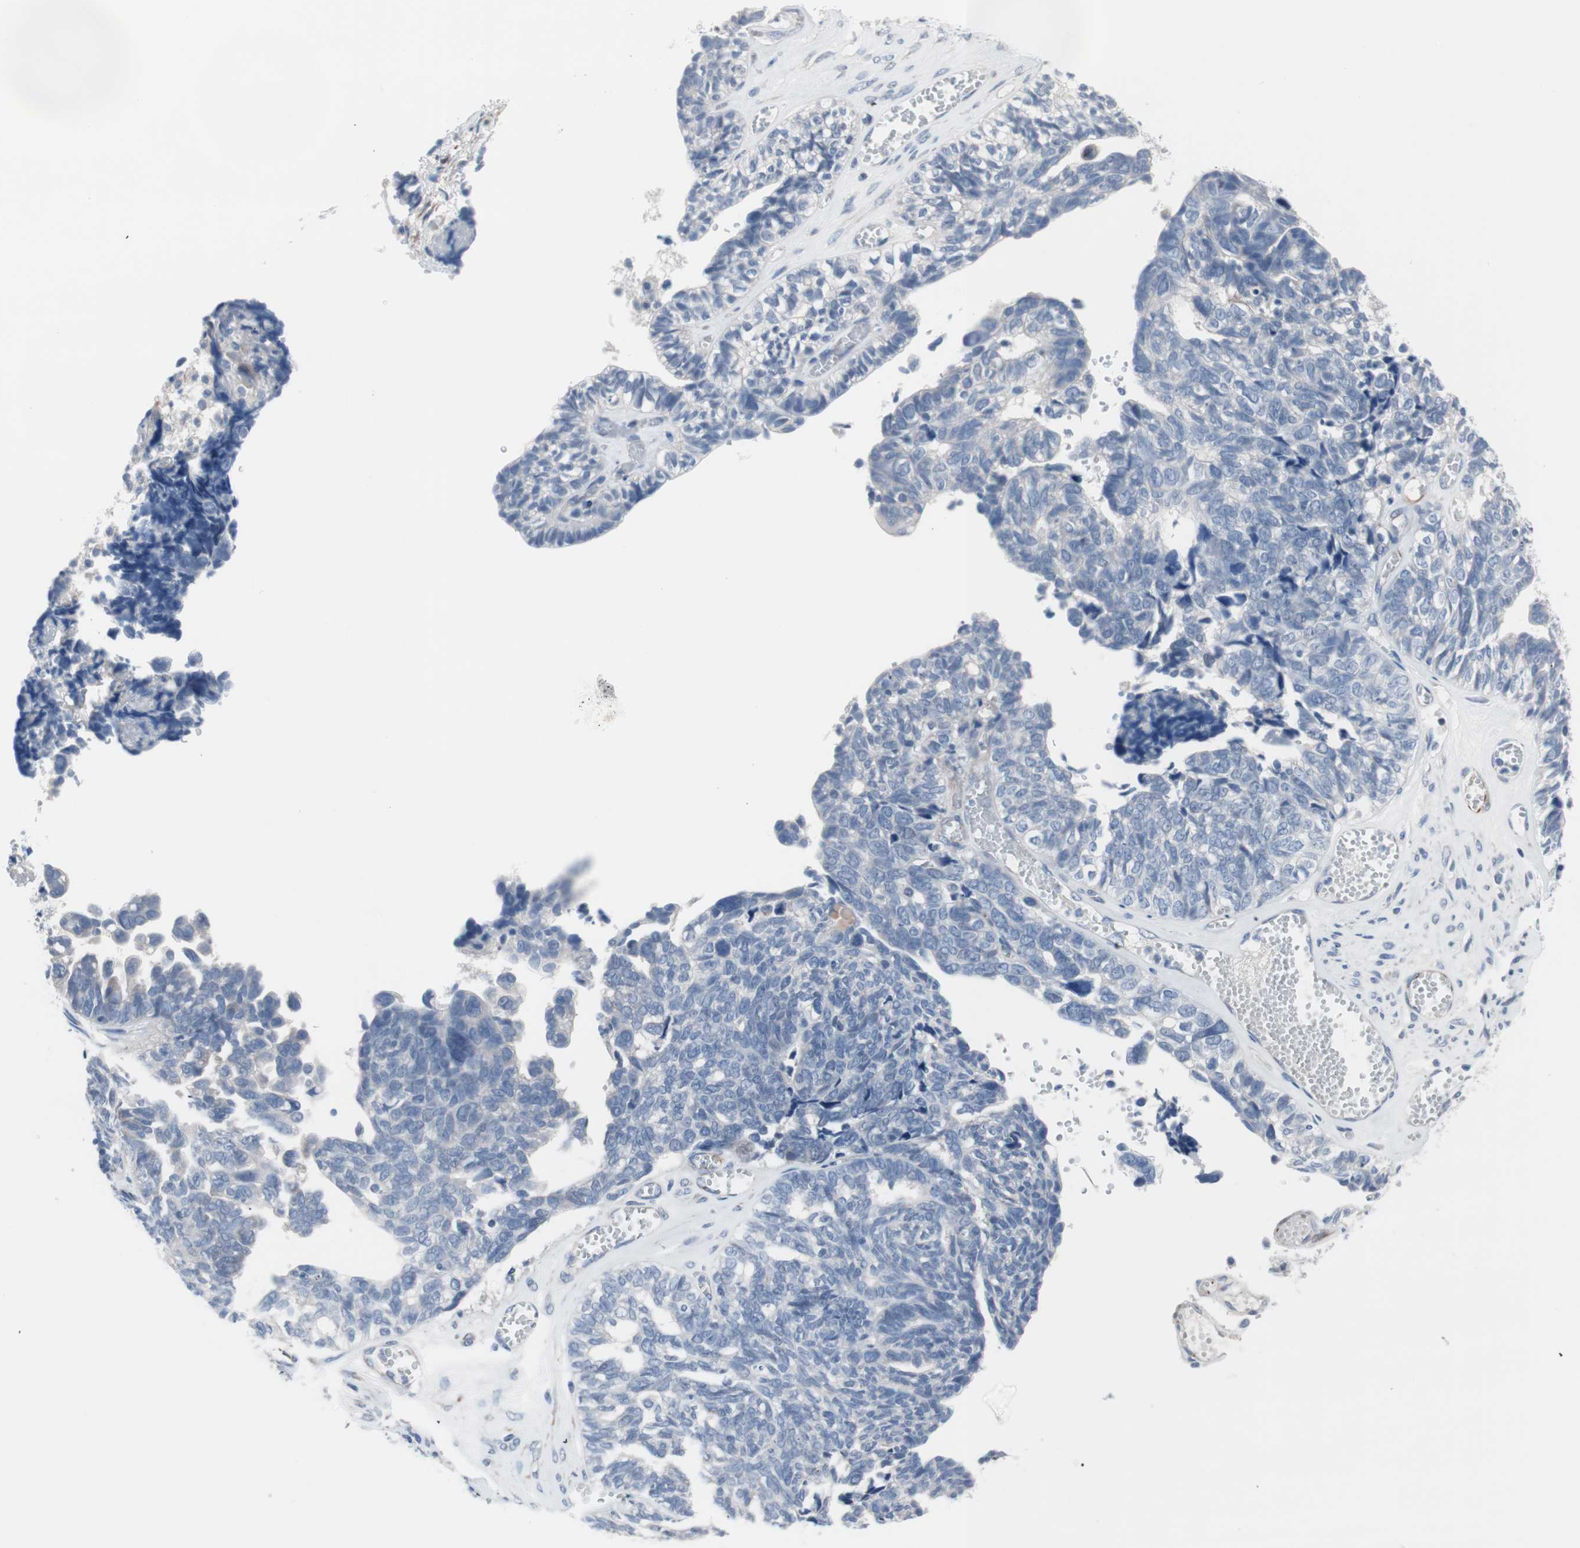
{"staining": {"intensity": "negative", "quantity": "none", "location": "none"}, "tissue": "ovarian cancer", "cell_type": "Tumor cells", "image_type": "cancer", "snomed": [{"axis": "morphology", "description": "Cystadenocarcinoma, serous, NOS"}, {"axis": "topography", "description": "Ovary"}], "caption": "An IHC image of ovarian cancer (serous cystadenocarcinoma) is shown. There is no staining in tumor cells of ovarian cancer (serous cystadenocarcinoma). Nuclei are stained in blue.", "gene": "ULBP1", "patient": {"sex": "female", "age": 79}}